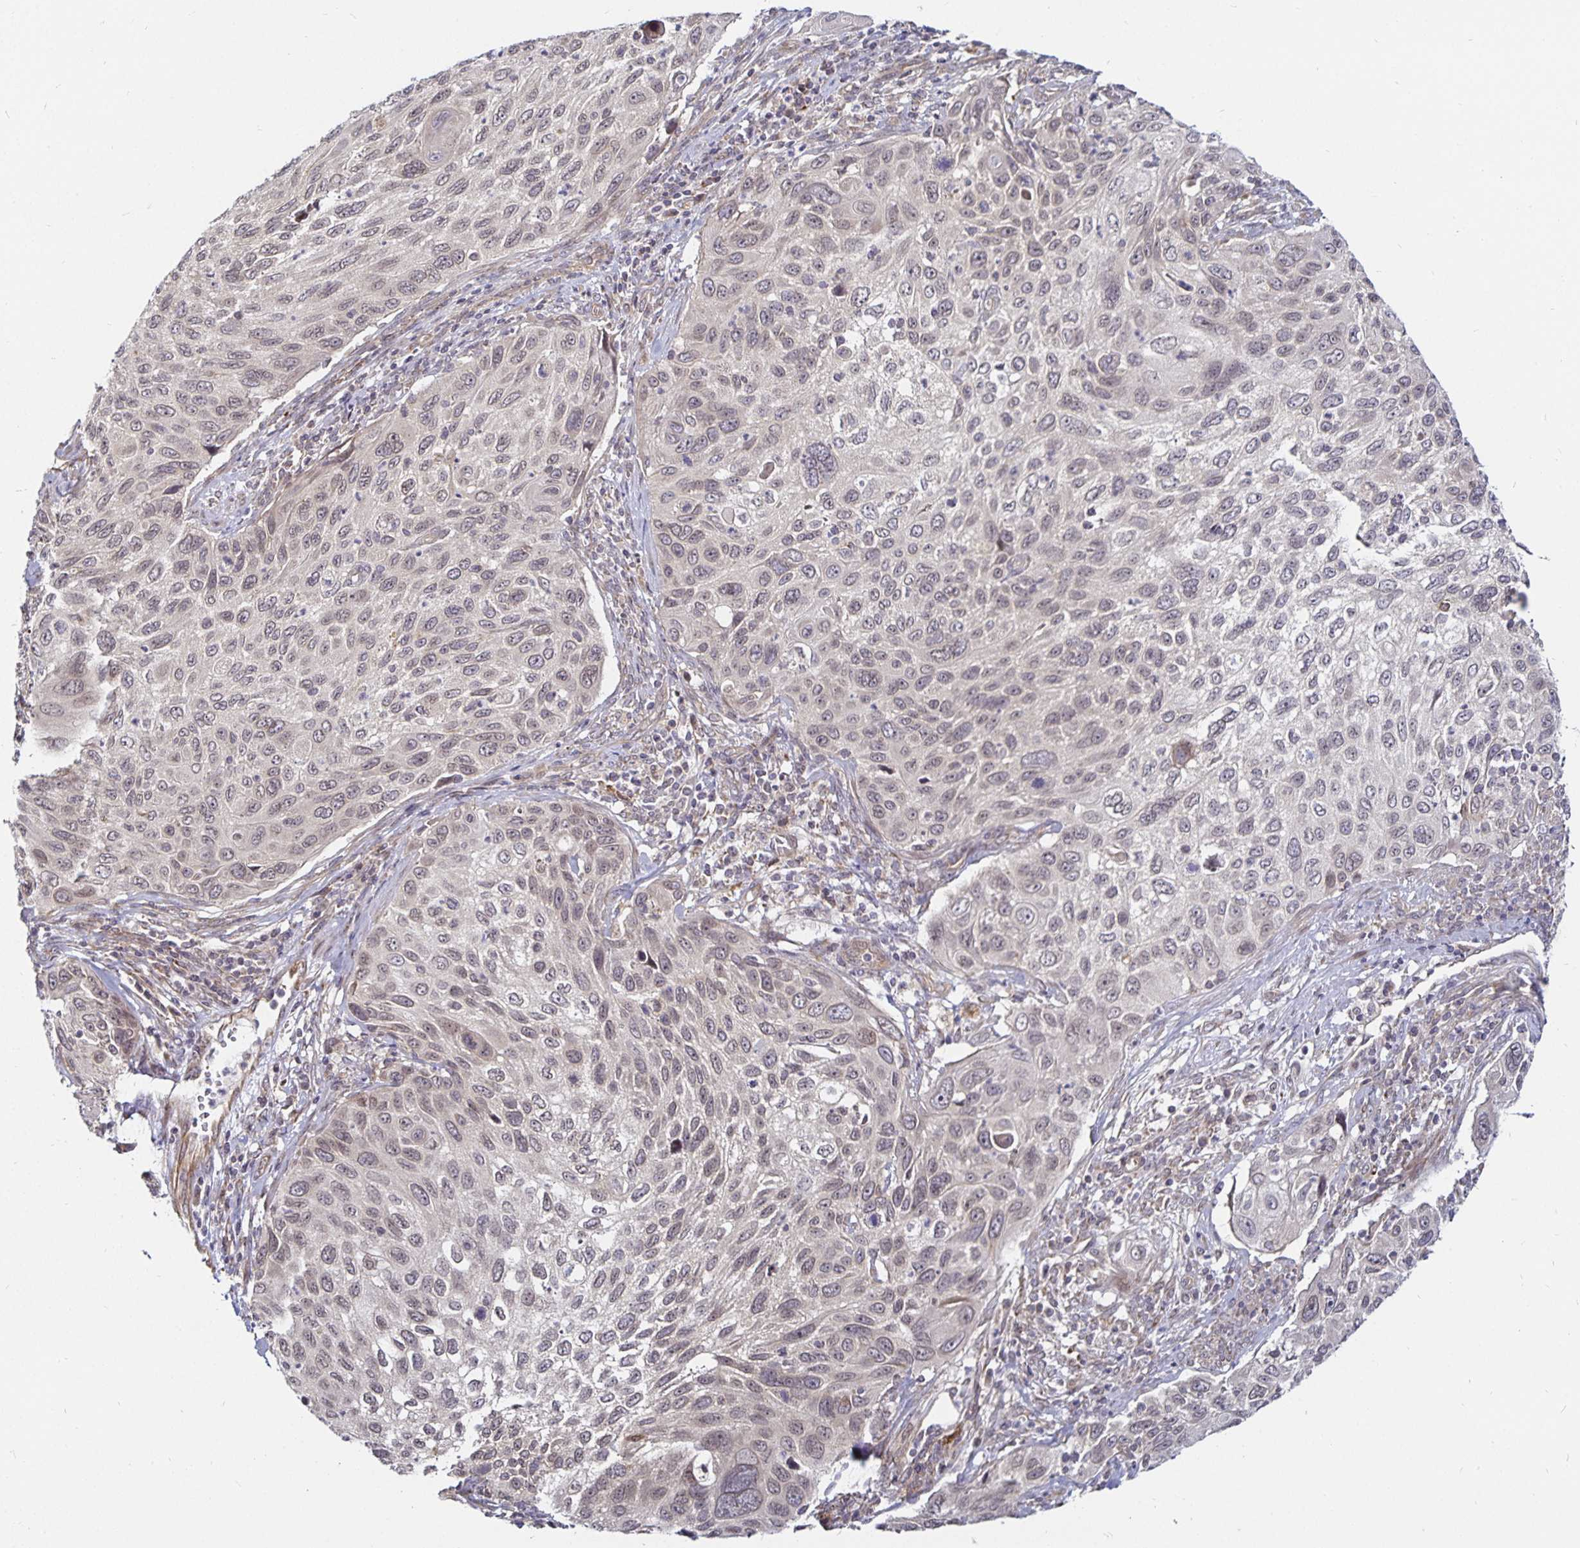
{"staining": {"intensity": "weak", "quantity": "<25%", "location": "nuclear"}, "tissue": "cervical cancer", "cell_type": "Tumor cells", "image_type": "cancer", "snomed": [{"axis": "morphology", "description": "Squamous cell carcinoma, NOS"}, {"axis": "topography", "description": "Cervix"}], "caption": "Immunohistochemistry of squamous cell carcinoma (cervical) exhibits no positivity in tumor cells.", "gene": "CYP27A1", "patient": {"sex": "female", "age": 70}}